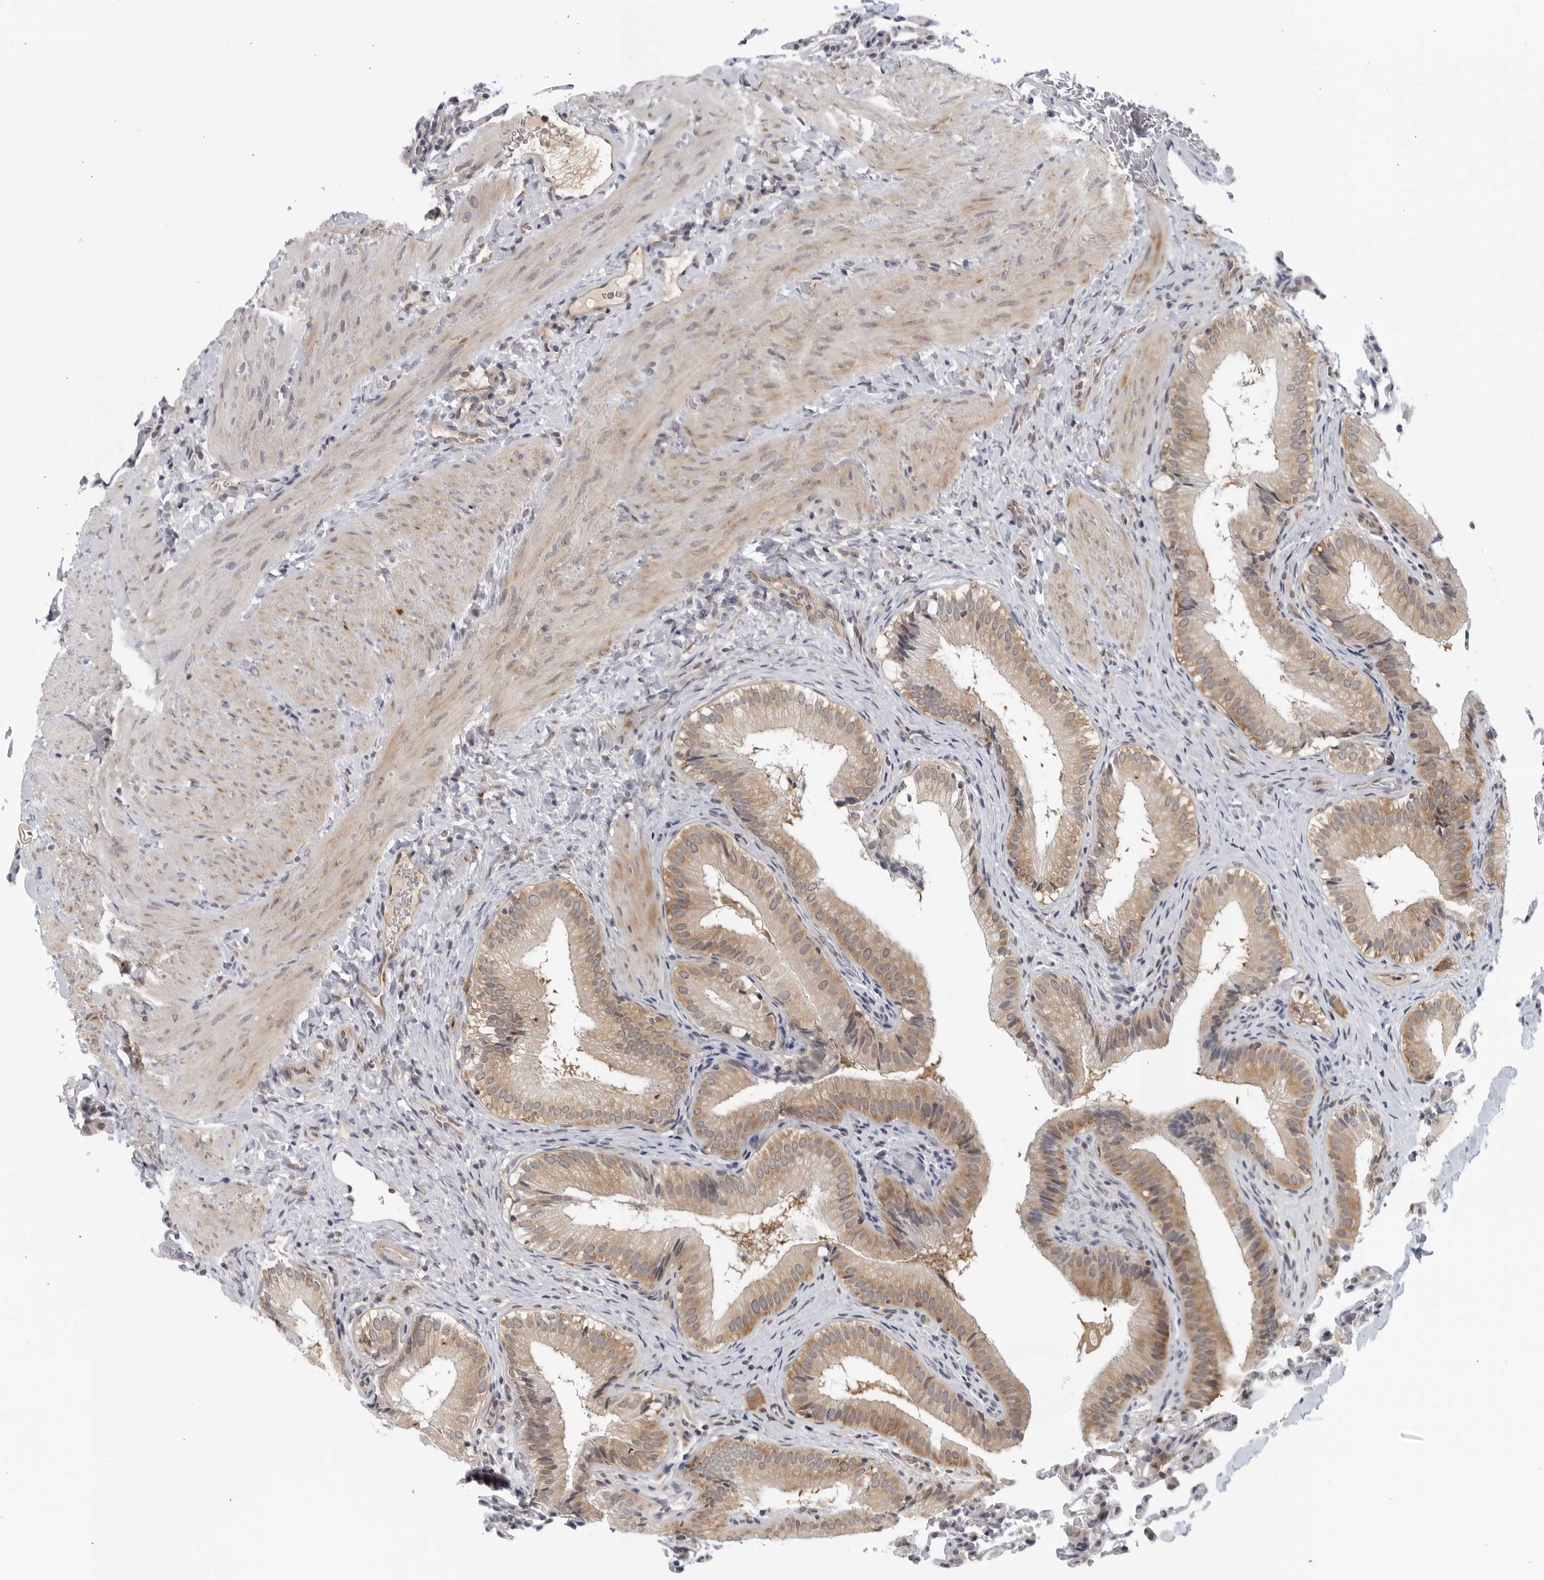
{"staining": {"intensity": "moderate", "quantity": "25%-75%", "location": "cytoplasmic/membranous"}, "tissue": "gallbladder", "cell_type": "Glandular cells", "image_type": "normal", "snomed": [{"axis": "morphology", "description": "Normal tissue, NOS"}, {"axis": "topography", "description": "Gallbladder"}], "caption": "Human gallbladder stained for a protein (brown) reveals moderate cytoplasmic/membranous positive expression in about 25%-75% of glandular cells.", "gene": "RC3H1", "patient": {"sex": "female", "age": 30}}